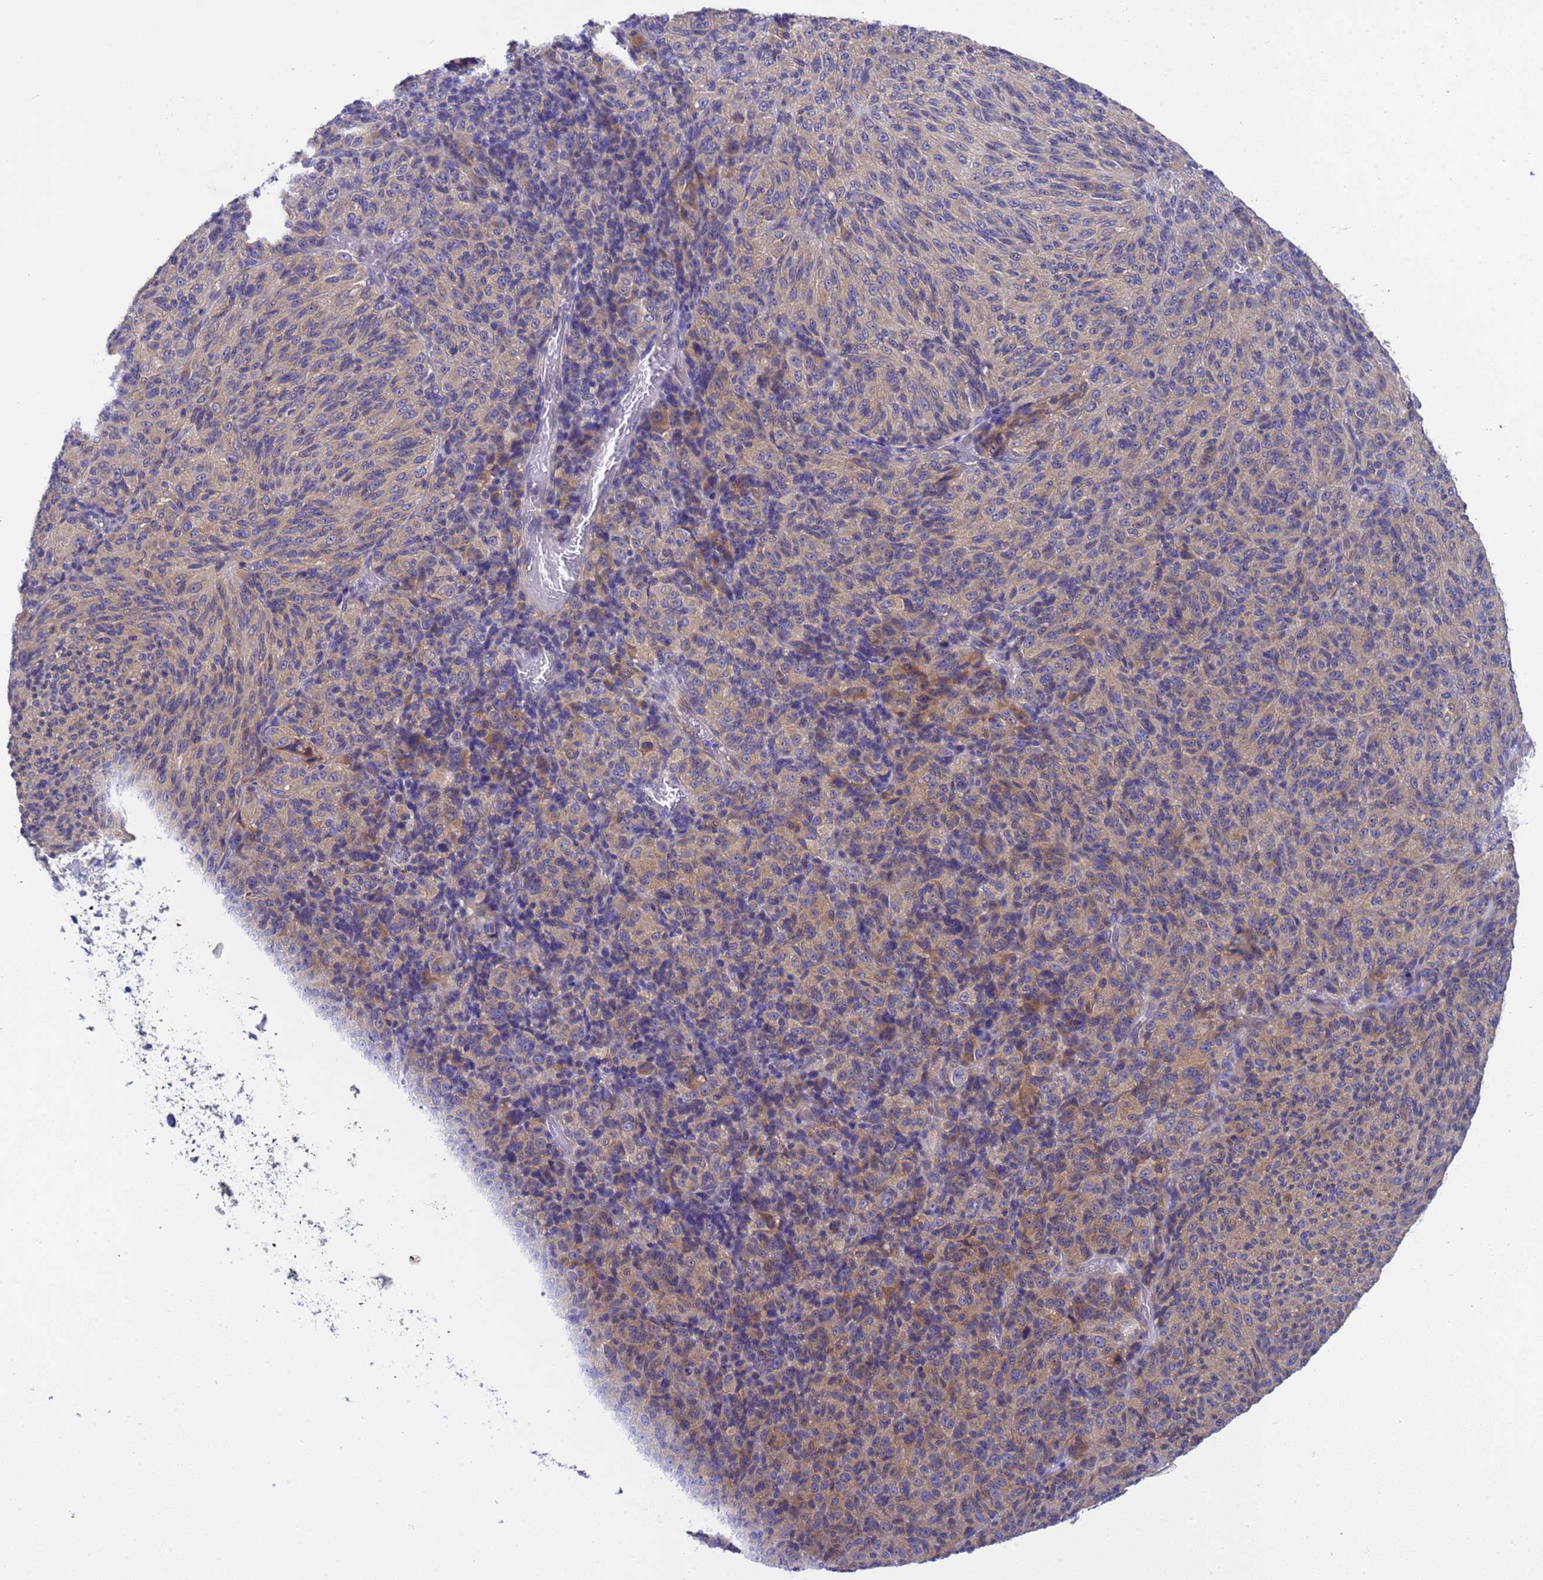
{"staining": {"intensity": "negative", "quantity": "none", "location": "none"}, "tissue": "melanoma", "cell_type": "Tumor cells", "image_type": "cancer", "snomed": [{"axis": "morphology", "description": "Malignant melanoma, Metastatic site"}, {"axis": "topography", "description": "Brain"}], "caption": "Immunohistochemical staining of melanoma exhibits no significant positivity in tumor cells.", "gene": "RC3H2", "patient": {"sex": "female", "age": 56}}